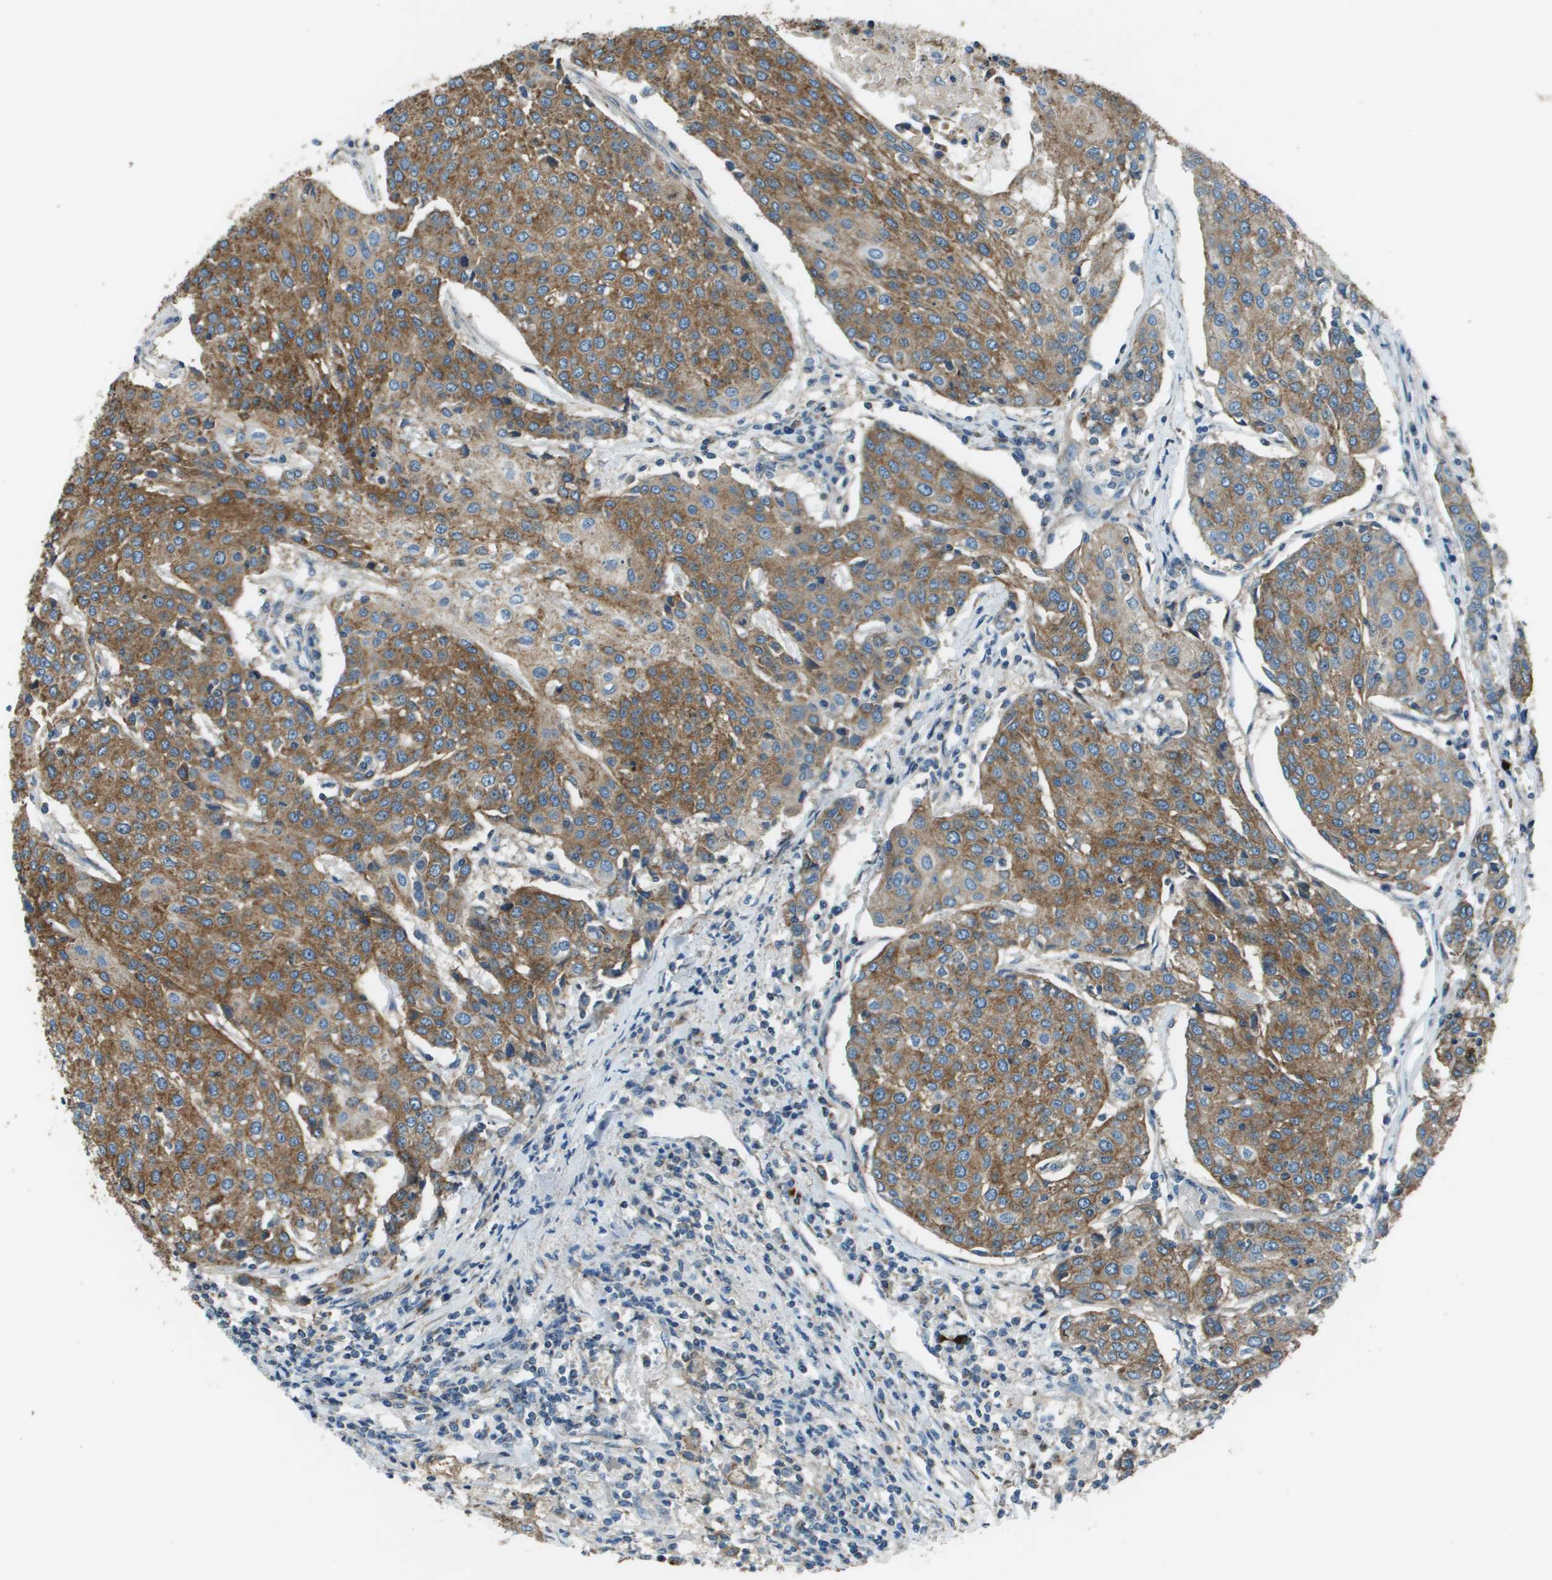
{"staining": {"intensity": "moderate", "quantity": ">75%", "location": "cytoplasmic/membranous"}, "tissue": "urothelial cancer", "cell_type": "Tumor cells", "image_type": "cancer", "snomed": [{"axis": "morphology", "description": "Urothelial carcinoma, High grade"}, {"axis": "topography", "description": "Urinary bladder"}], "caption": "Immunohistochemistry image of neoplastic tissue: urothelial cancer stained using immunohistochemistry (IHC) exhibits medium levels of moderate protein expression localized specifically in the cytoplasmic/membranous of tumor cells, appearing as a cytoplasmic/membranous brown color.", "gene": "TMEM51", "patient": {"sex": "female", "age": 85}}